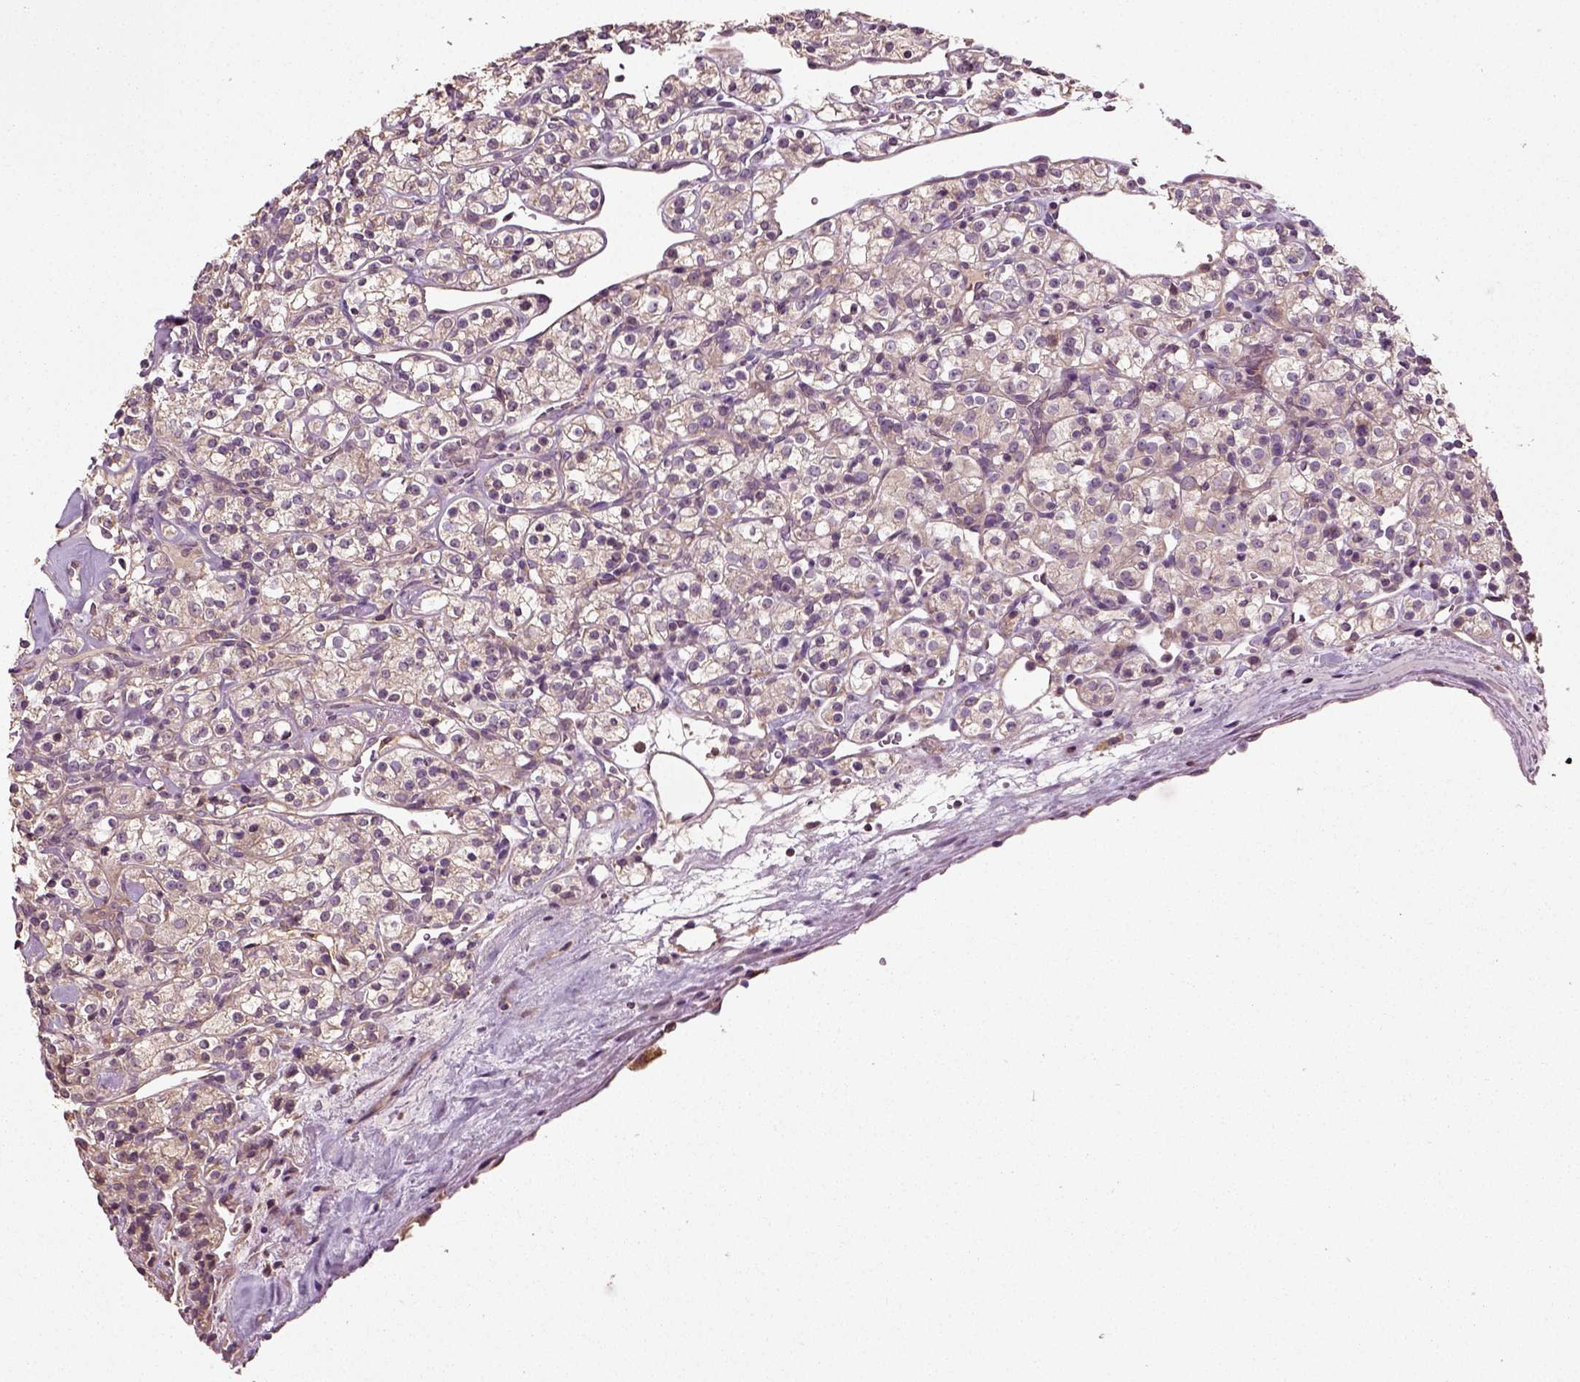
{"staining": {"intensity": "weak", "quantity": "<25%", "location": "cytoplasmic/membranous"}, "tissue": "renal cancer", "cell_type": "Tumor cells", "image_type": "cancer", "snomed": [{"axis": "morphology", "description": "Adenocarcinoma, NOS"}, {"axis": "topography", "description": "Kidney"}], "caption": "Micrograph shows no significant protein positivity in tumor cells of renal cancer (adenocarcinoma).", "gene": "ERV3-1", "patient": {"sex": "male", "age": 77}}